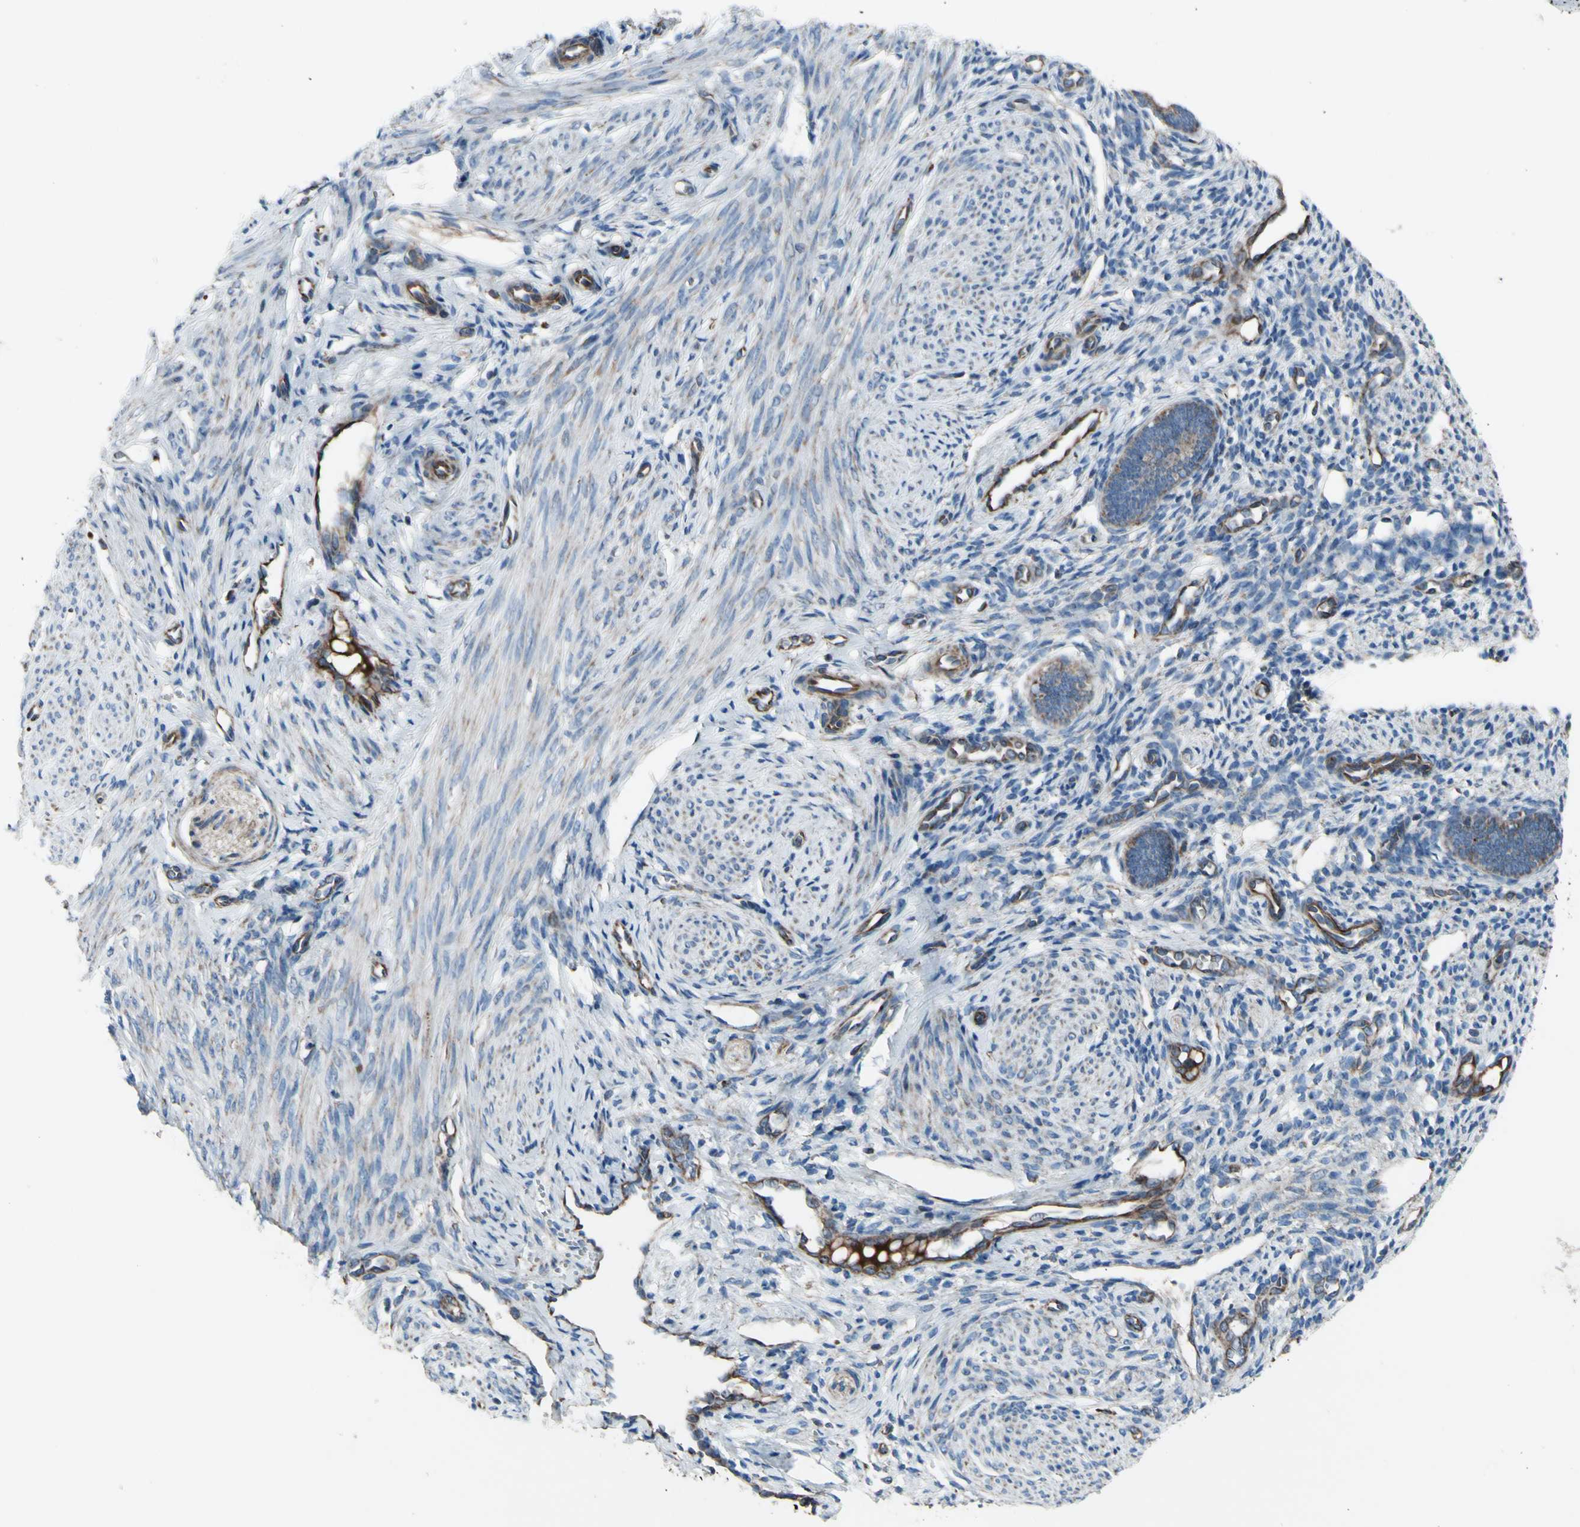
{"staining": {"intensity": "weak", "quantity": "25%-75%", "location": "cytoplasmic/membranous"}, "tissue": "endometrium", "cell_type": "Cells in endometrial stroma", "image_type": "normal", "snomed": [{"axis": "morphology", "description": "Normal tissue, NOS"}, {"axis": "topography", "description": "Endometrium"}], "caption": "Brown immunohistochemical staining in benign endometrium displays weak cytoplasmic/membranous staining in approximately 25%-75% of cells in endometrial stroma. (Brightfield microscopy of DAB IHC at high magnification).", "gene": "EMC7", "patient": {"sex": "female", "age": 27}}